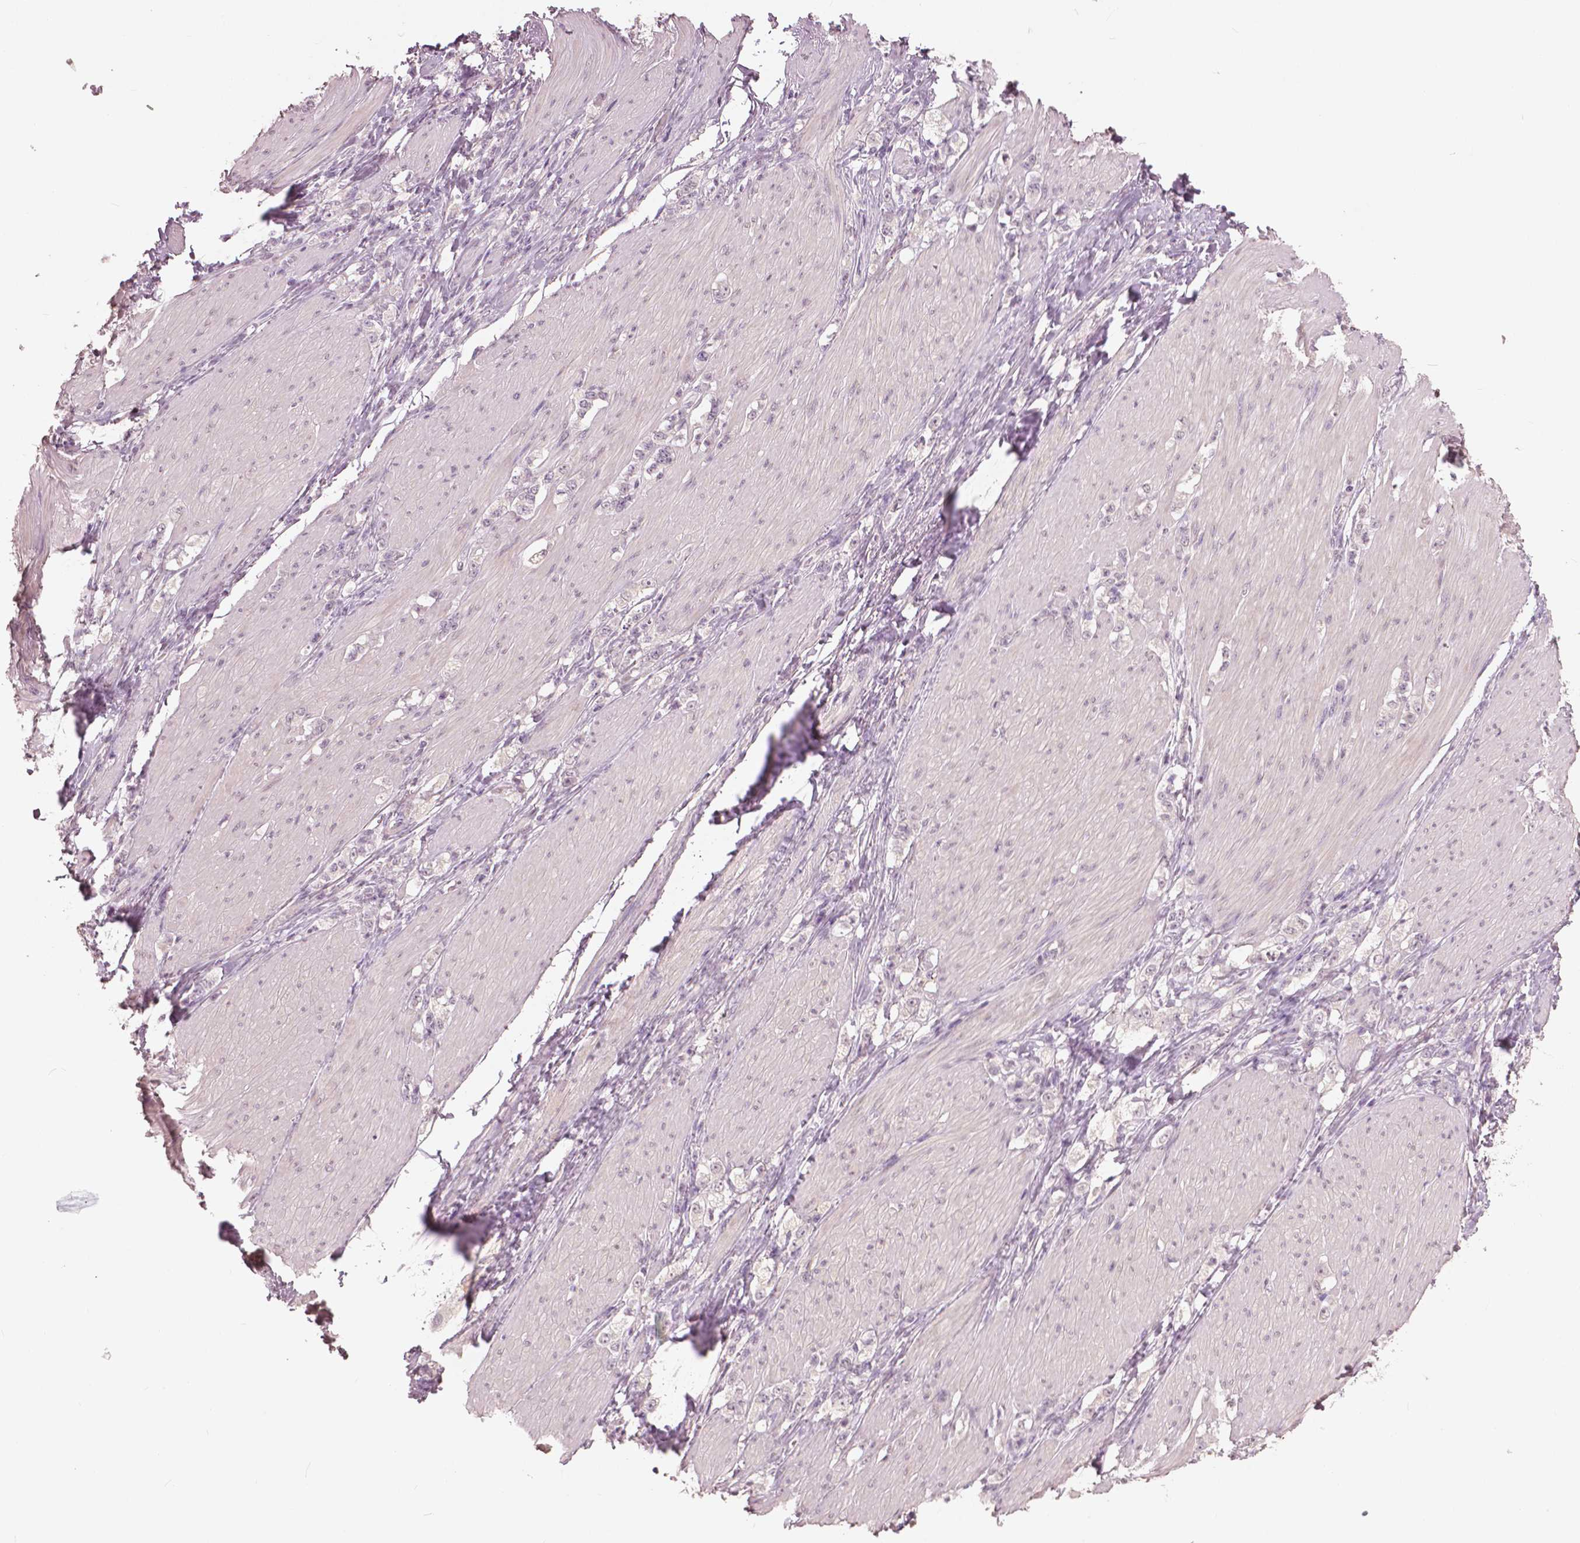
{"staining": {"intensity": "negative", "quantity": "none", "location": "none"}, "tissue": "stomach cancer", "cell_type": "Tumor cells", "image_type": "cancer", "snomed": [{"axis": "morphology", "description": "Adenocarcinoma, NOS"}, {"axis": "topography", "description": "Stomach, lower"}], "caption": "A high-resolution image shows immunohistochemistry staining of stomach cancer, which exhibits no significant positivity in tumor cells. The staining is performed using DAB brown chromogen with nuclei counter-stained in using hematoxylin.", "gene": "NANOG", "patient": {"sex": "male", "age": 88}}